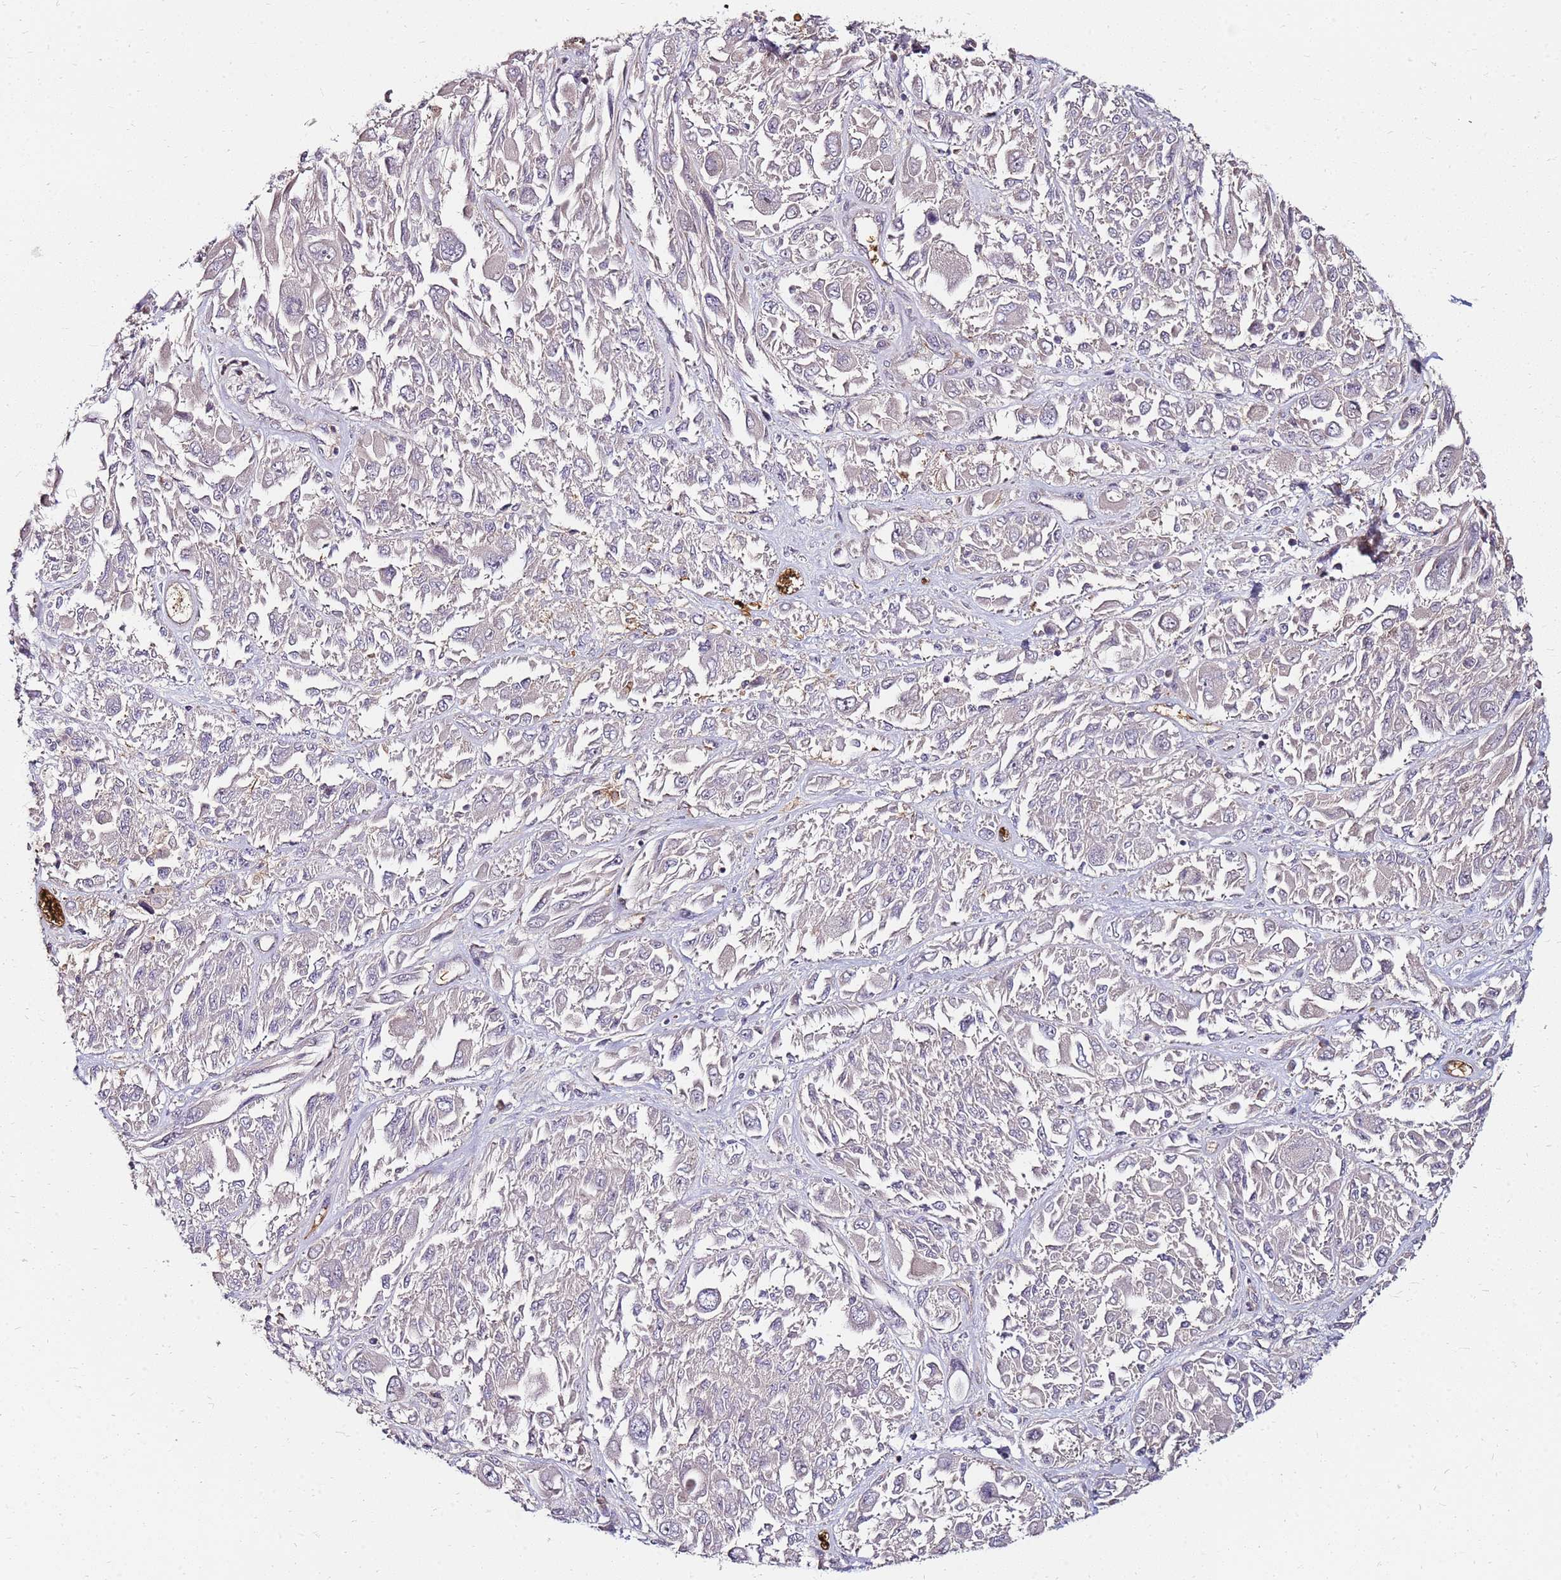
{"staining": {"intensity": "negative", "quantity": "none", "location": "none"}, "tissue": "melanoma", "cell_type": "Tumor cells", "image_type": "cancer", "snomed": [{"axis": "morphology", "description": "Malignant melanoma, NOS"}, {"axis": "topography", "description": "Skin"}], "caption": "An image of melanoma stained for a protein exhibits no brown staining in tumor cells. (Stains: DAB (3,3'-diaminobenzidine) IHC with hematoxylin counter stain, Microscopy: brightfield microscopy at high magnification).", "gene": "RNF11", "patient": {"sex": "female", "age": 91}}